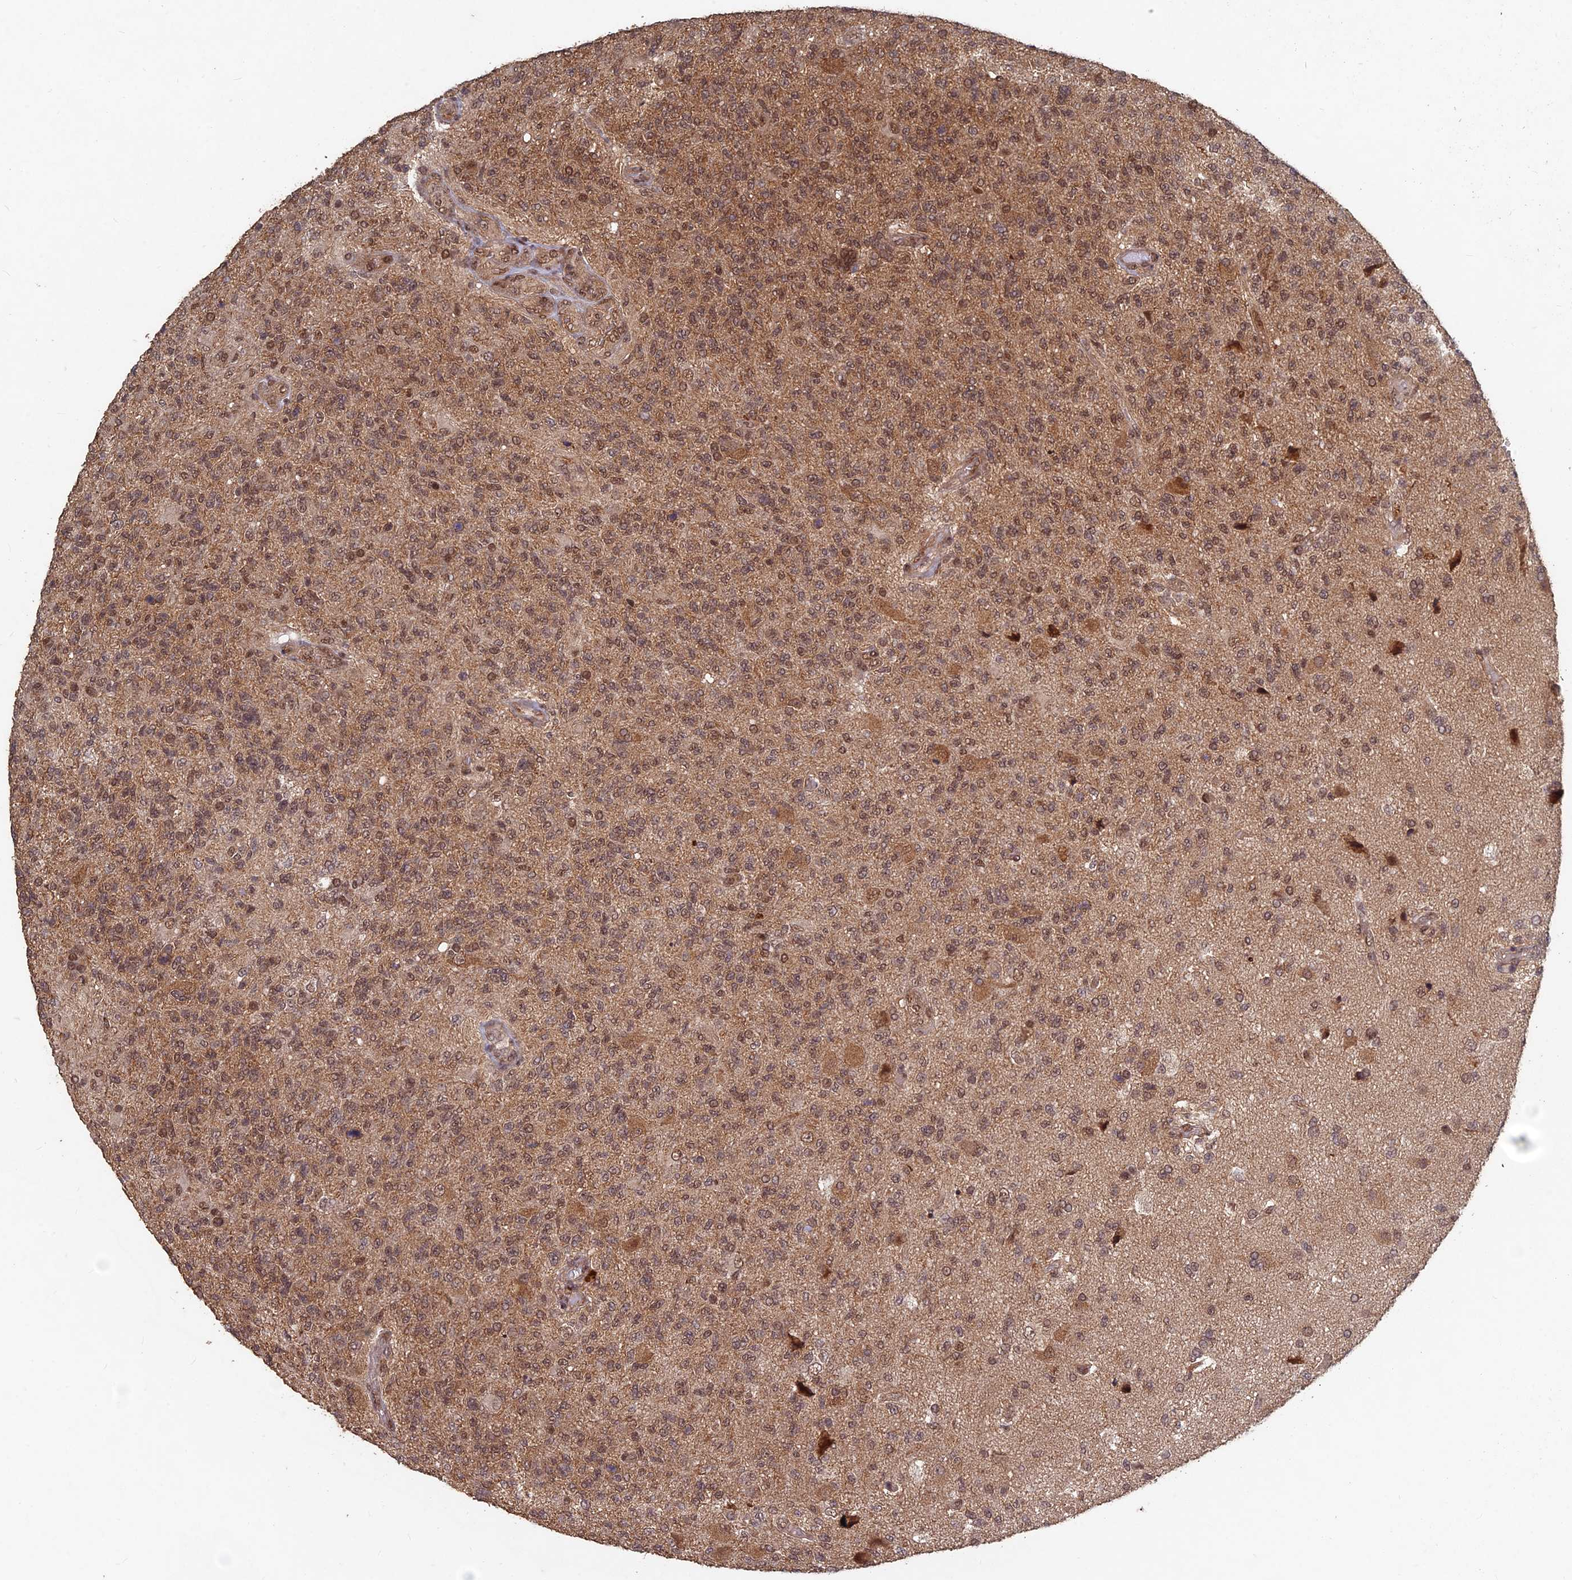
{"staining": {"intensity": "moderate", "quantity": ">75%", "location": "cytoplasmic/membranous,nuclear"}, "tissue": "glioma", "cell_type": "Tumor cells", "image_type": "cancer", "snomed": [{"axis": "morphology", "description": "Glioma, malignant, High grade"}, {"axis": "topography", "description": "Brain"}], "caption": "IHC image of high-grade glioma (malignant) stained for a protein (brown), which displays medium levels of moderate cytoplasmic/membranous and nuclear staining in about >75% of tumor cells.", "gene": "FAM53C", "patient": {"sex": "male", "age": 56}}